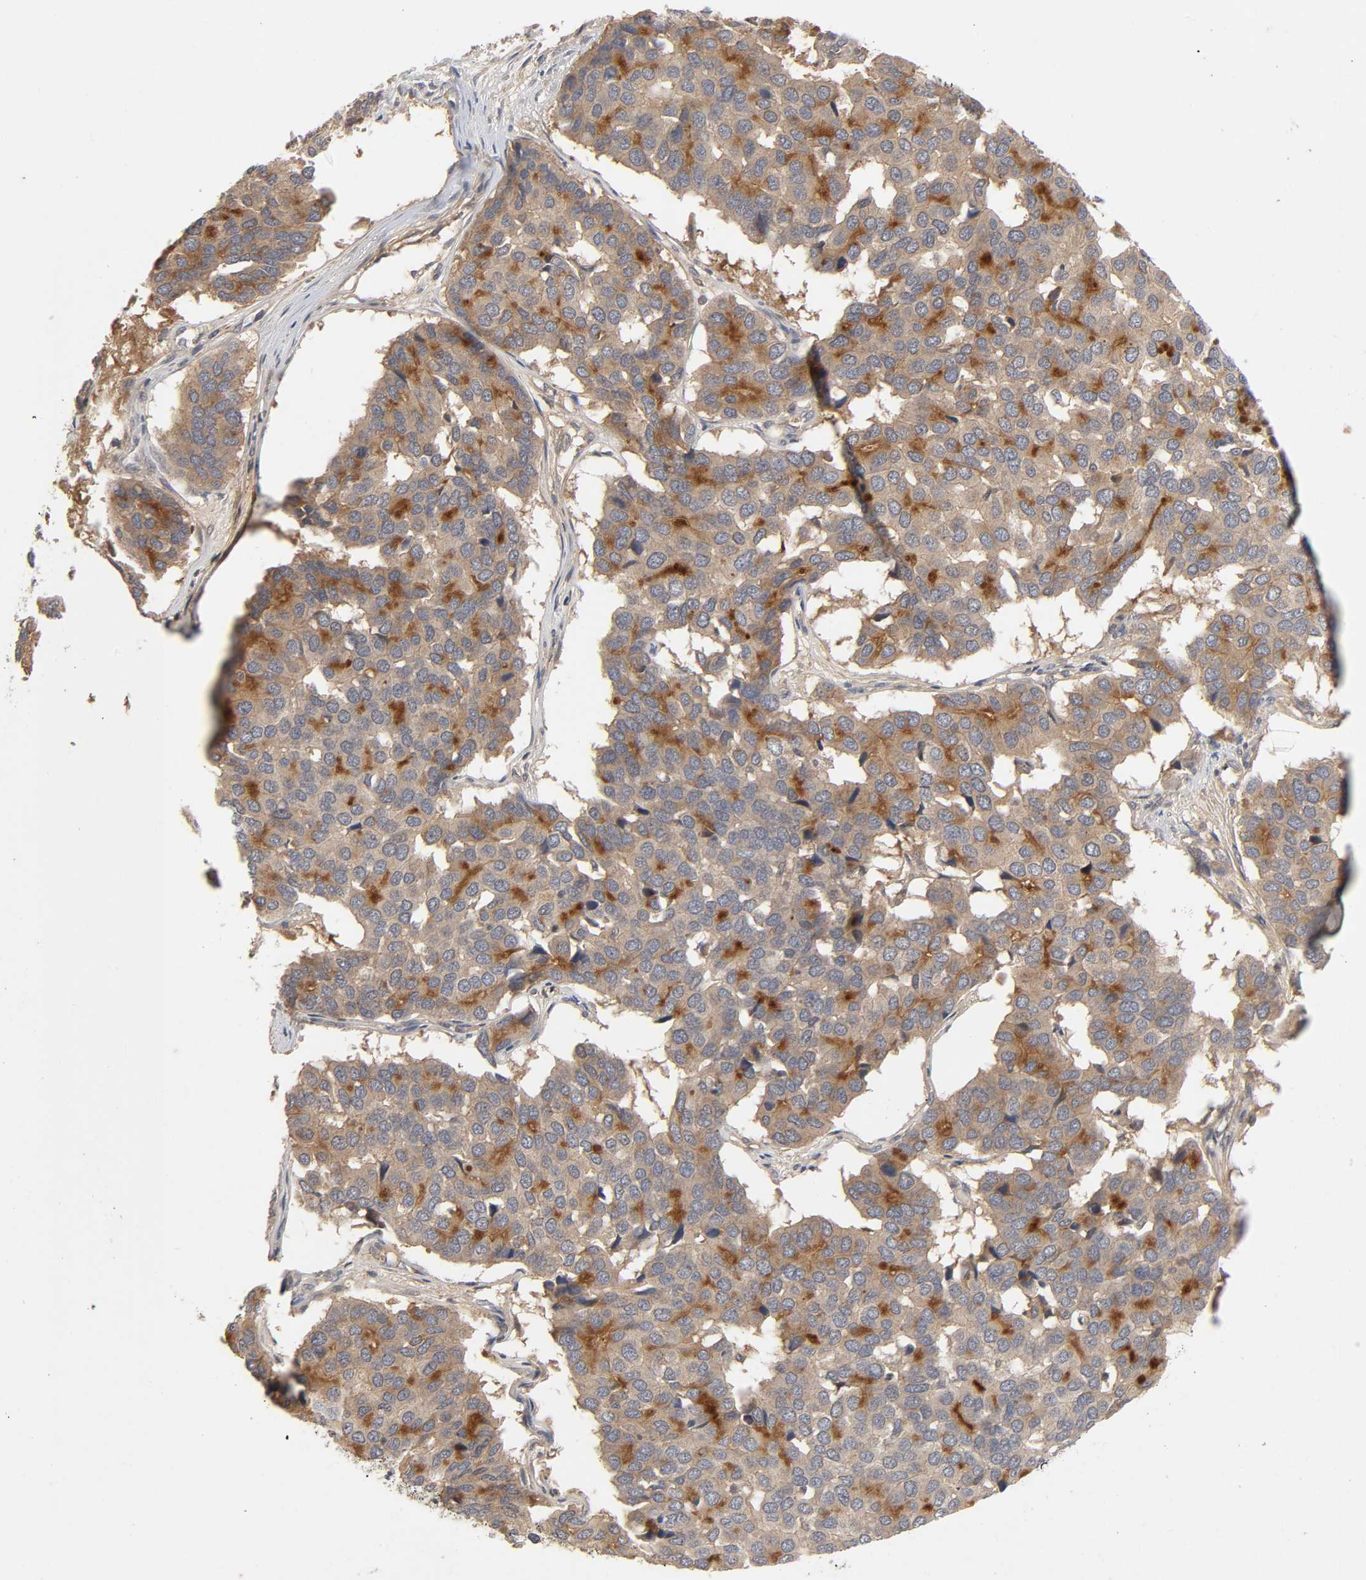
{"staining": {"intensity": "moderate", "quantity": ">75%", "location": "cytoplasmic/membranous"}, "tissue": "pancreatic cancer", "cell_type": "Tumor cells", "image_type": "cancer", "snomed": [{"axis": "morphology", "description": "Adenocarcinoma, NOS"}, {"axis": "topography", "description": "Pancreas"}], "caption": "Pancreatic cancer (adenocarcinoma) tissue exhibits moderate cytoplasmic/membranous staining in about >75% of tumor cells The protein of interest is shown in brown color, while the nuclei are stained blue.", "gene": "CPB2", "patient": {"sex": "male", "age": 50}}